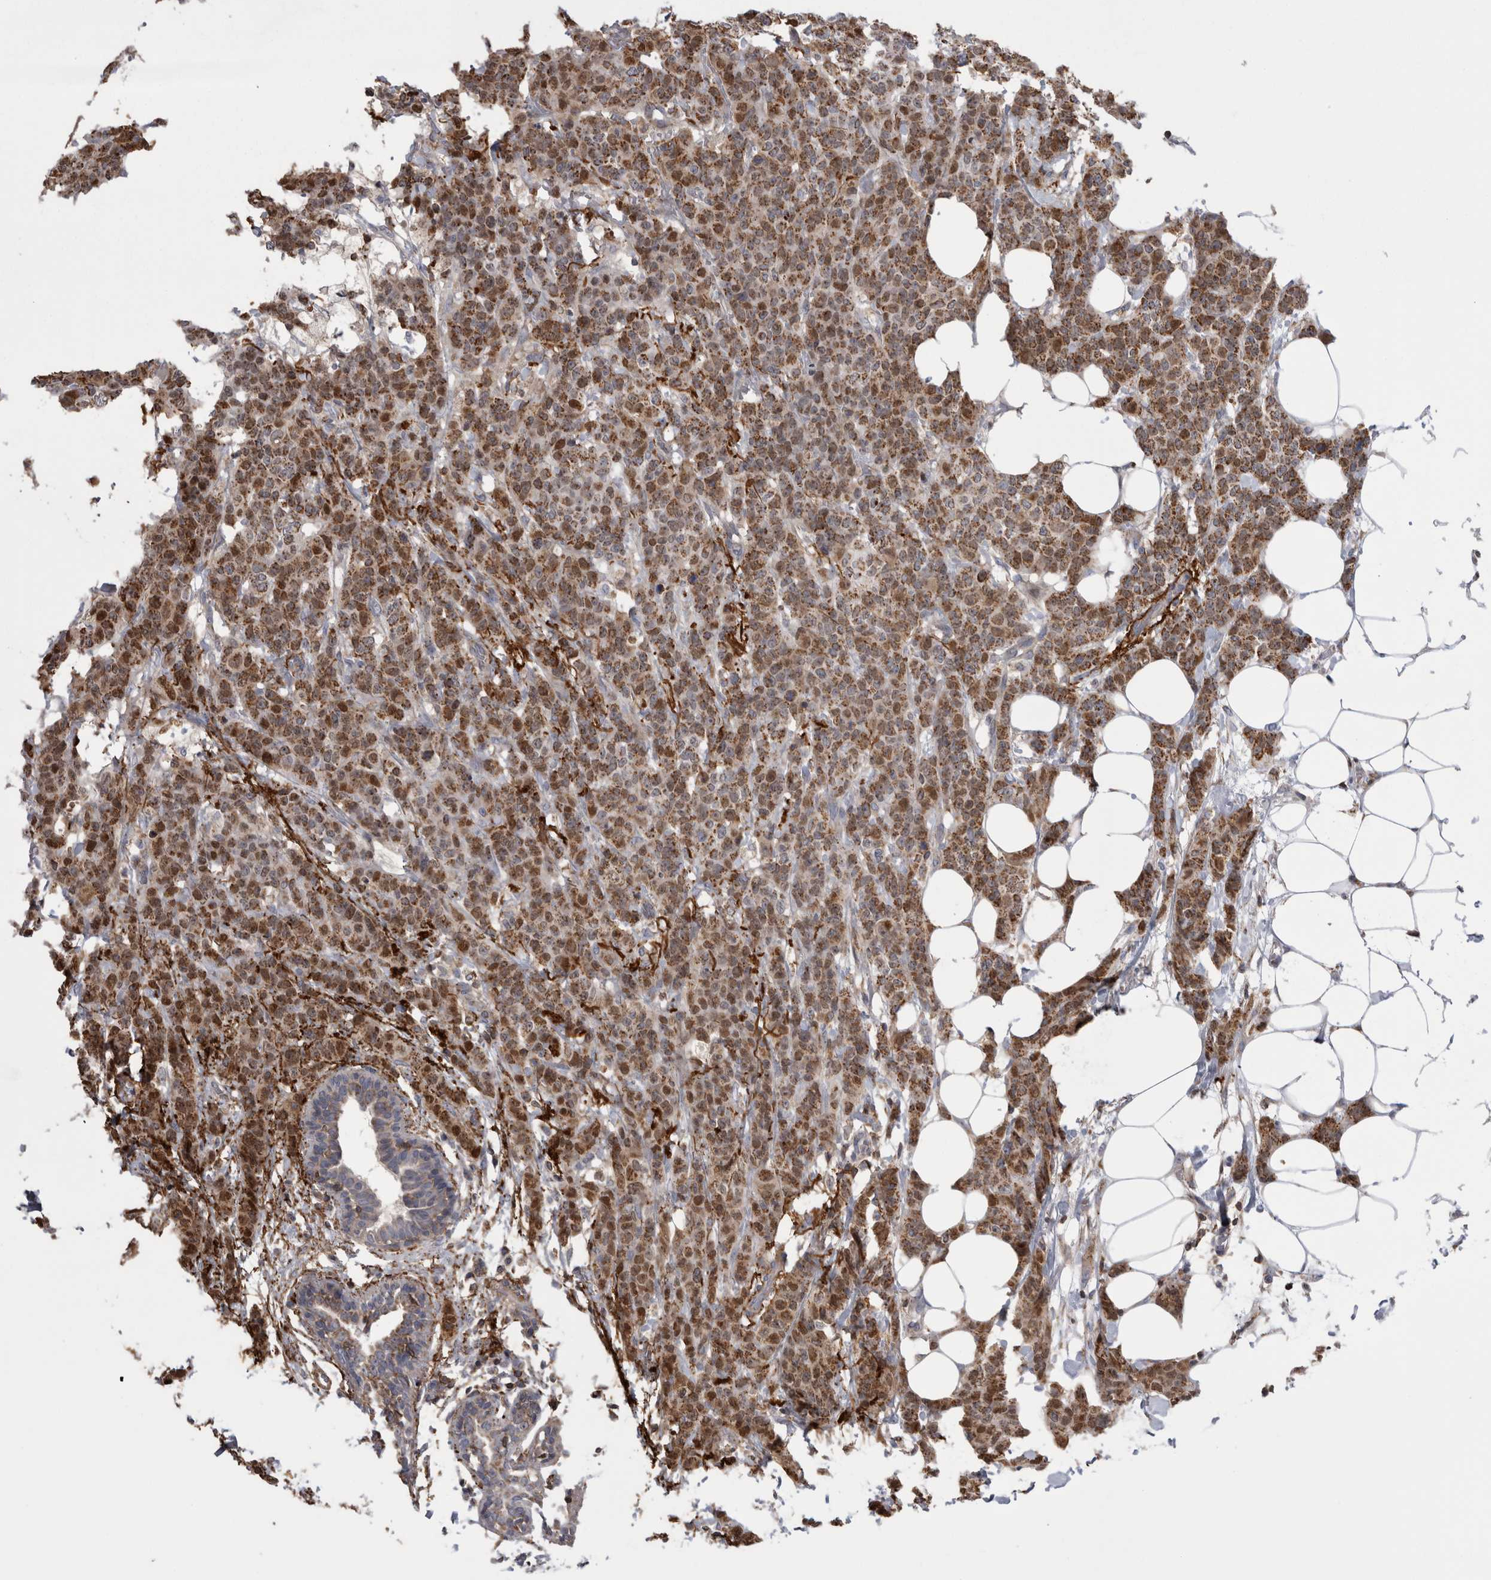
{"staining": {"intensity": "moderate", "quantity": ">75%", "location": "cytoplasmic/membranous"}, "tissue": "breast cancer", "cell_type": "Tumor cells", "image_type": "cancer", "snomed": [{"axis": "morphology", "description": "Normal tissue, NOS"}, {"axis": "morphology", "description": "Duct carcinoma"}, {"axis": "topography", "description": "Breast"}], "caption": "Breast cancer stained with IHC displays moderate cytoplasmic/membranous staining in approximately >75% of tumor cells. The protein of interest is stained brown, and the nuclei are stained in blue (DAB IHC with brightfield microscopy, high magnification).", "gene": "DARS2", "patient": {"sex": "female", "age": 40}}